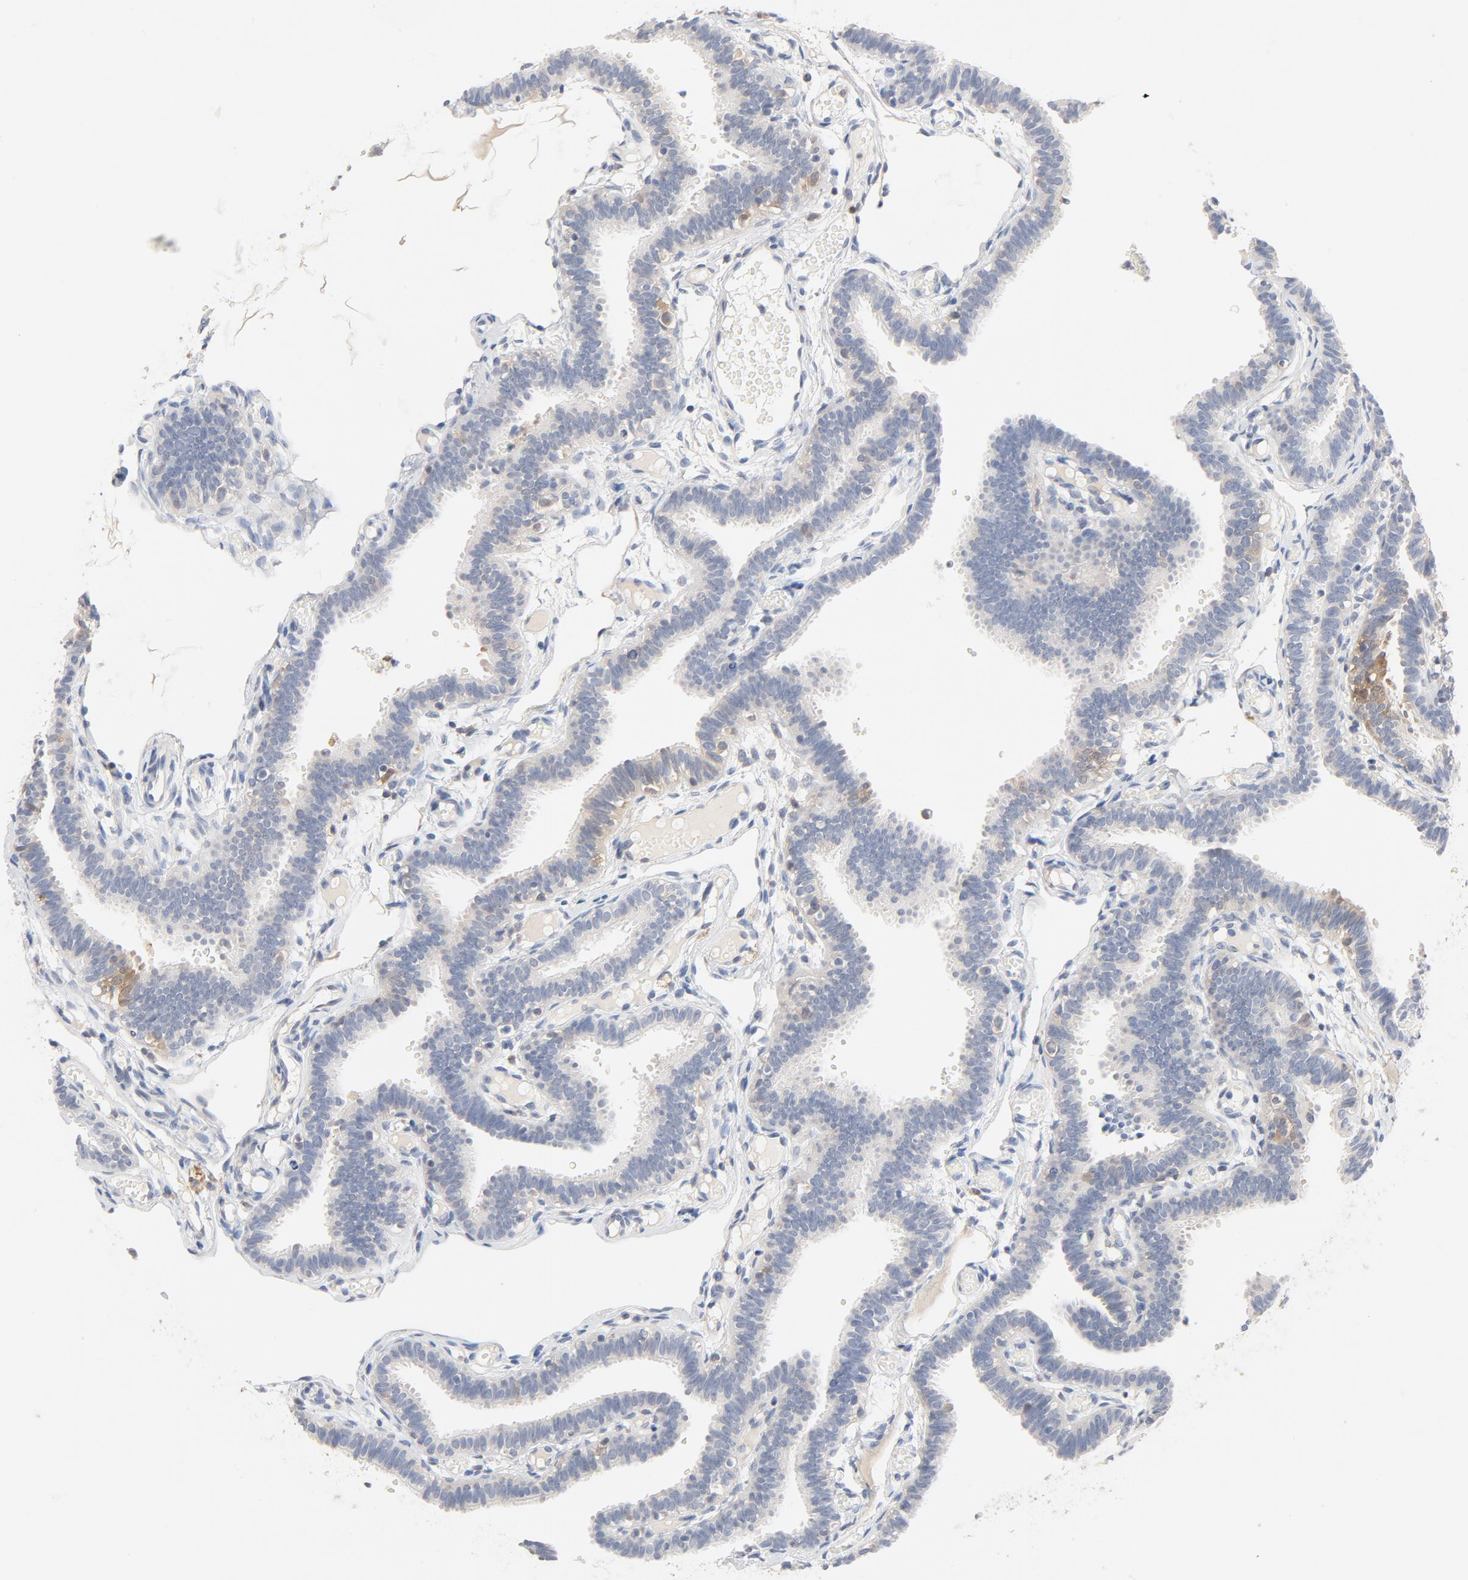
{"staining": {"intensity": "weak", "quantity": "<25%", "location": "cytoplasmic/membranous"}, "tissue": "fallopian tube", "cell_type": "Glandular cells", "image_type": "normal", "snomed": [{"axis": "morphology", "description": "Normal tissue, NOS"}, {"axis": "topography", "description": "Fallopian tube"}], "caption": "An immunohistochemistry photomicrograph of unremarkable fallopian tube is shown. There is no staining in glandular cells of fallopian tube. Nuclei are stained in blue.", "gene": "STAT1", "patient": {"sex": "female", "age": 29}}